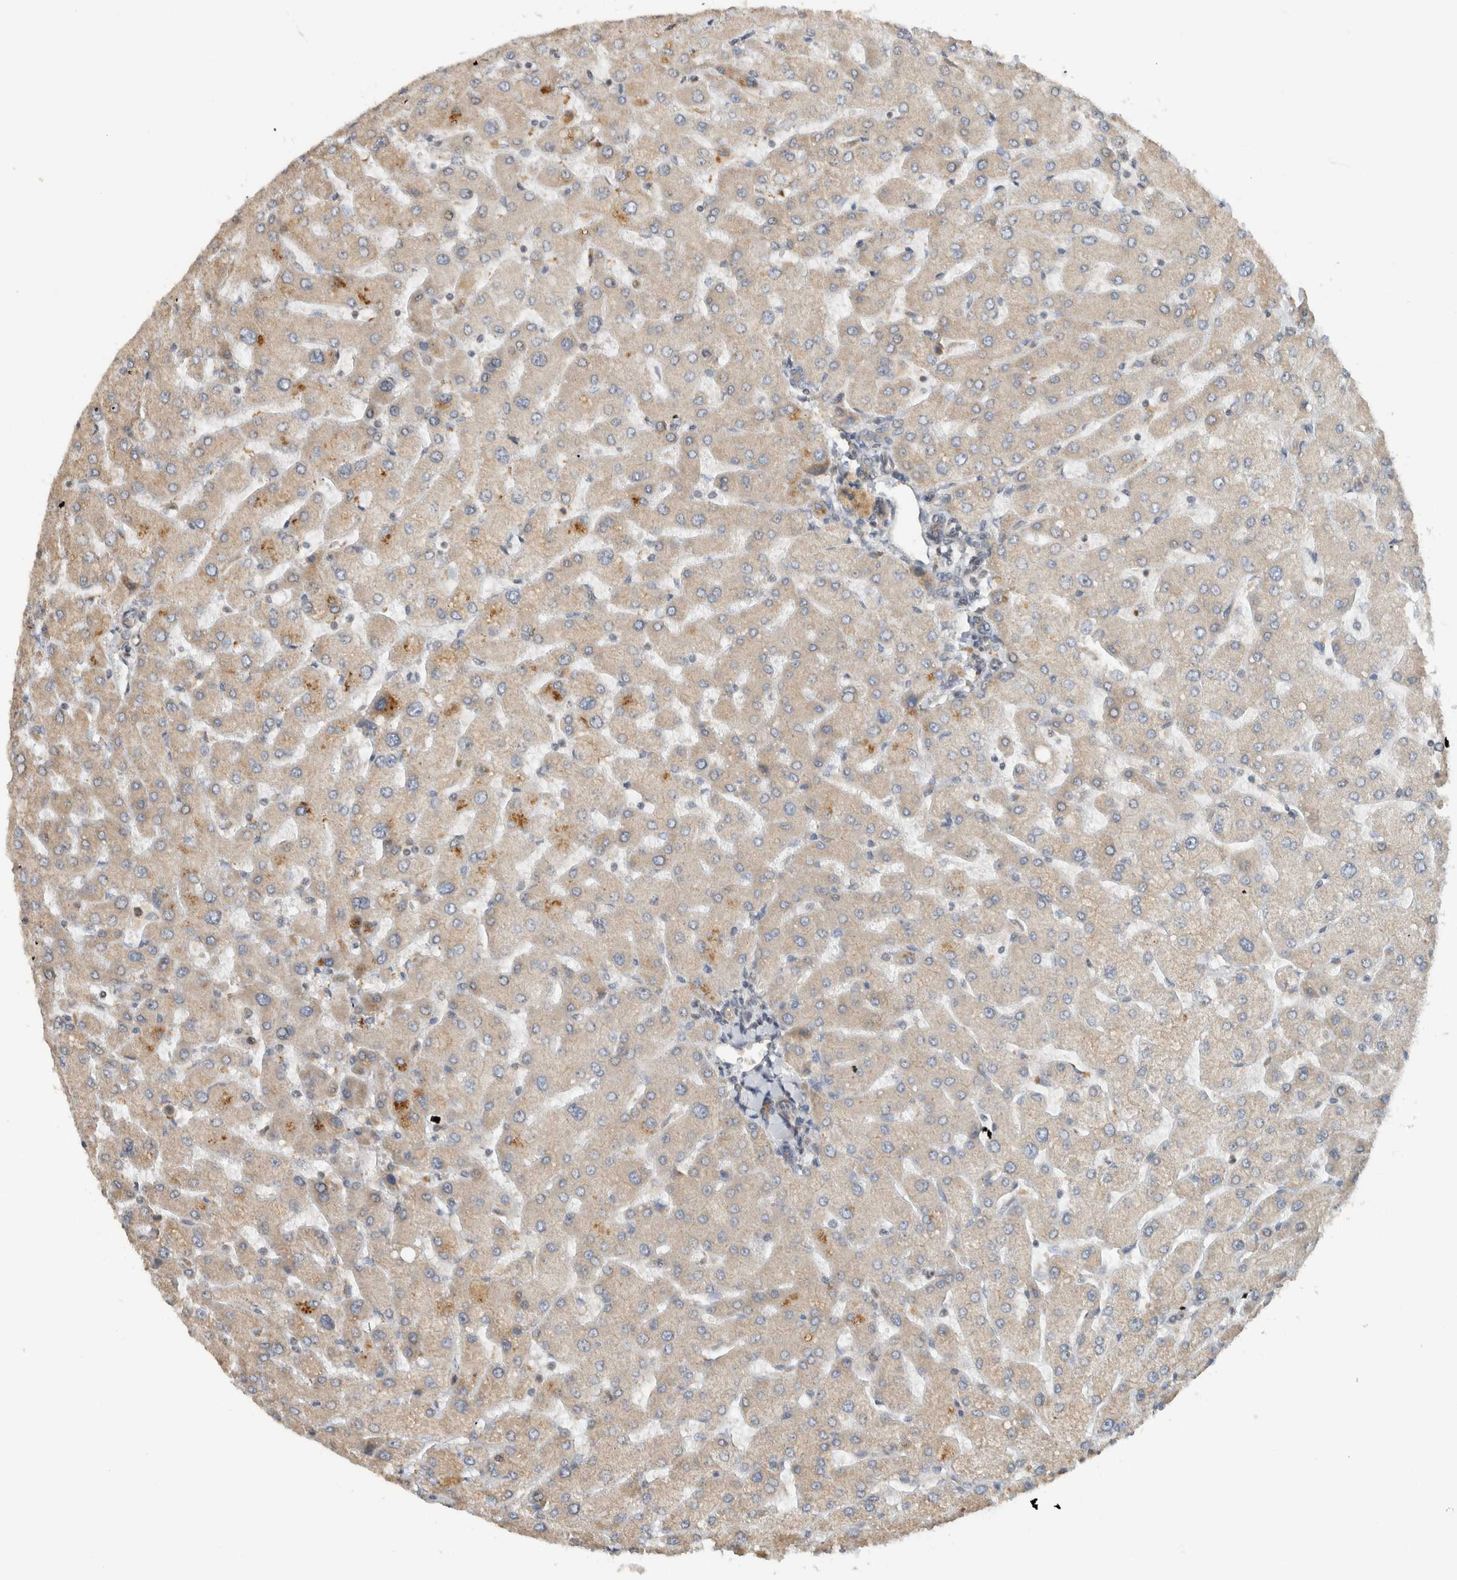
{"staining": {"intensity": "weak", "quantity": "<25%", "location": "cytoplasmic/membranous"}, "tissue": "liver", "cell_type": "Cholangiocytes", "image_type": "normal", "snomed": [{"axis": "morphology", "description": "Normal tissue, NOS"}, {"axis": "topography", "description": "Liver"}], "caption": "Immunohistochemical staining of normal liver displays no significant positivity in cholangiocytes. The staining was performed using DAB to visualize the protein expression in brown, while the nuclei were stained in blue with hematoxylin (Magnification: 20x).", "gene": "GINS4", "patient": {"sex": "male", "age": 55}}